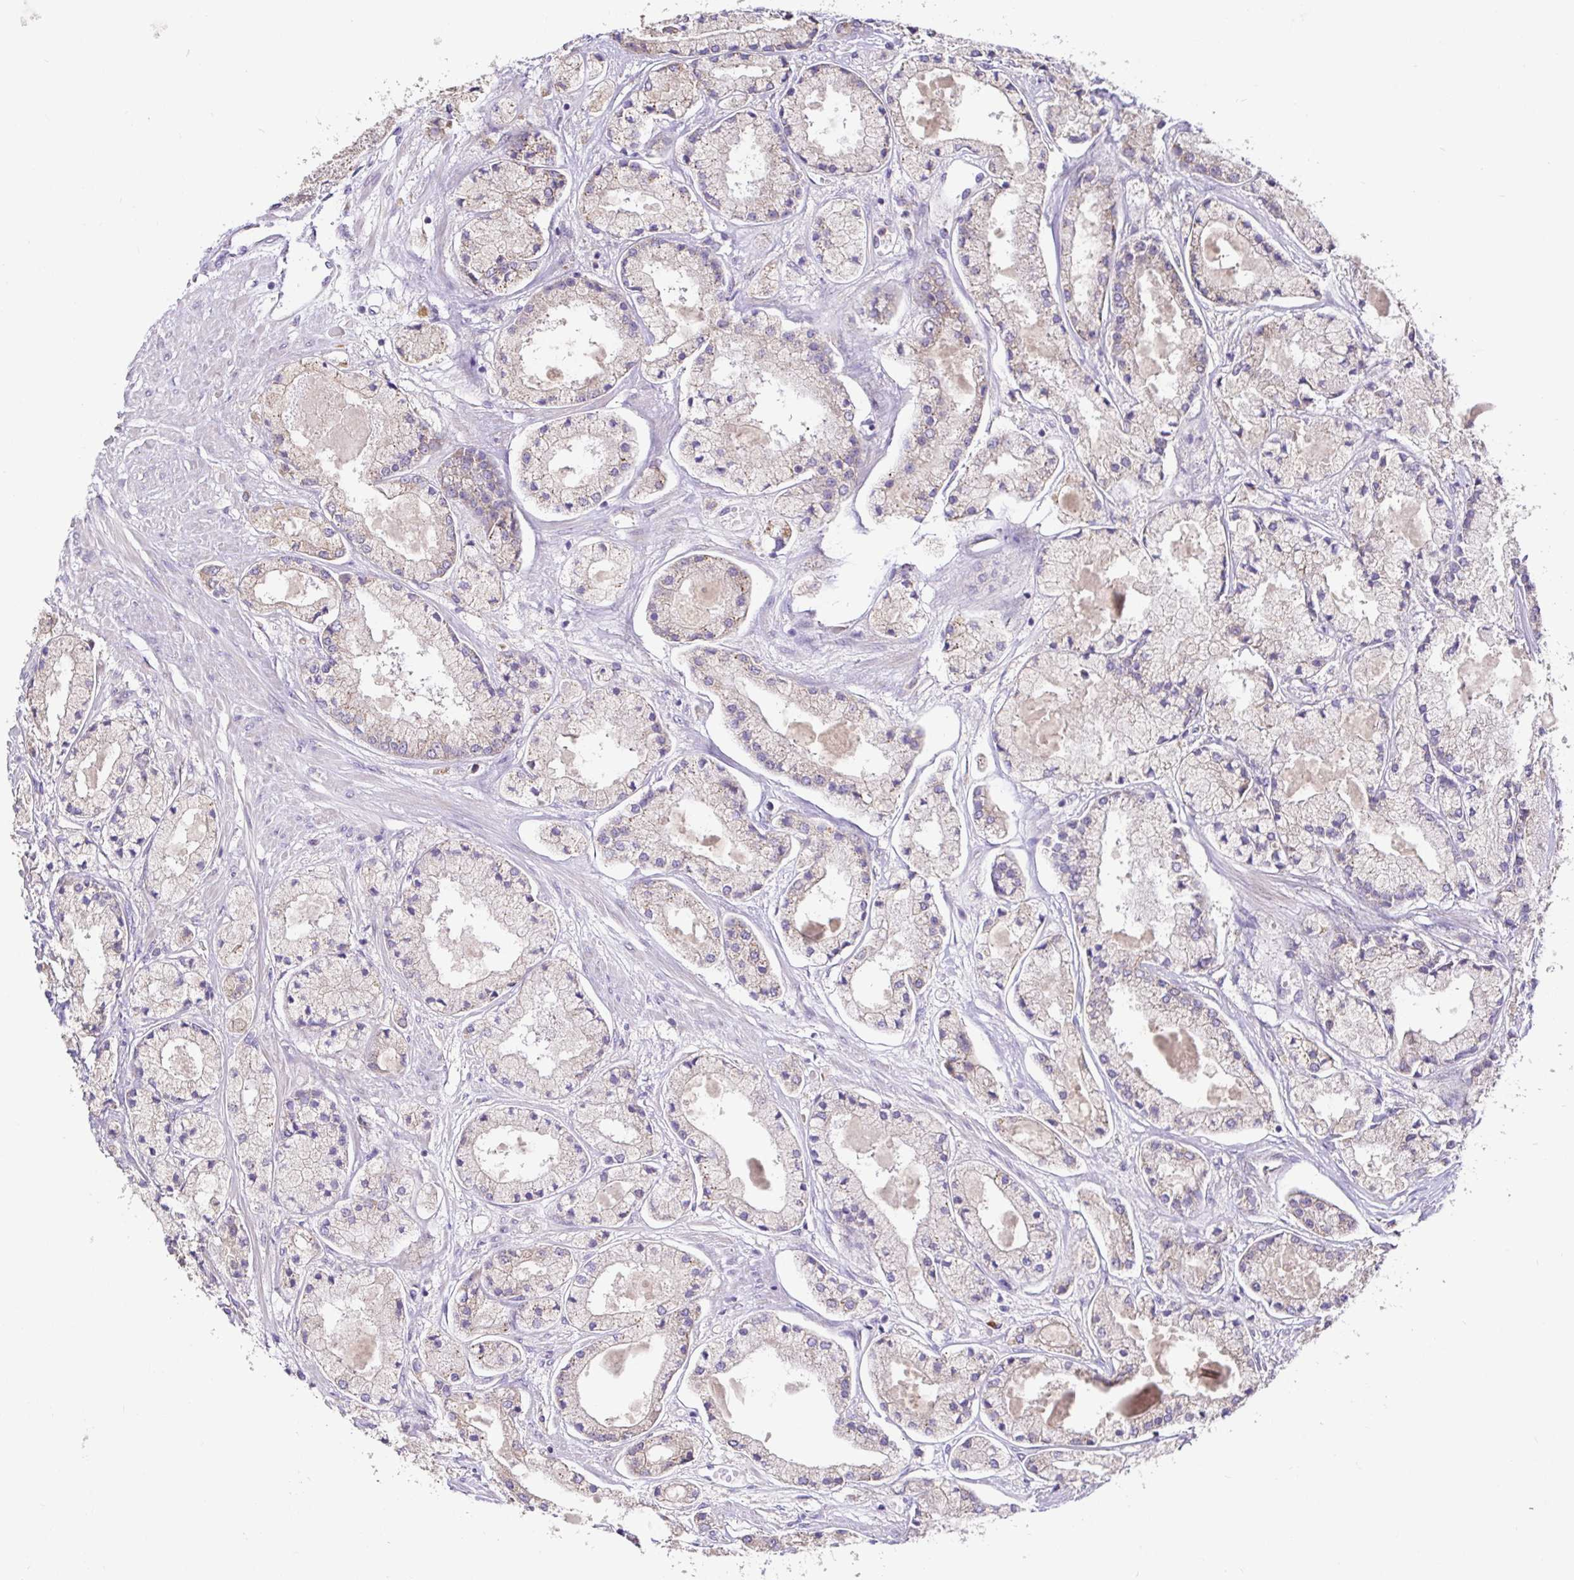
{"staining": {"intensity": "weak", "quantity": "25%-75%", "location": "cytoplasmic/membranous"}, "tissue": "prostate cancer", "cell_type": "Tumor cells", "image_type": "cancer", "snomed": [{"axis": "morphology", "description": "Adenocarcinoma, High grade"}, {"axis": "topography", "description": "Prostate"}], "caption": "Immunohistochemical staining of adenocarcinoma (high-grade) (prostate) shows low levels of weak cytoplasmic/membranous protein positivity in about 25%-75% of tumor cells.", "gene": "ELP1", "patient": {"sex": "male", "age": 67}}